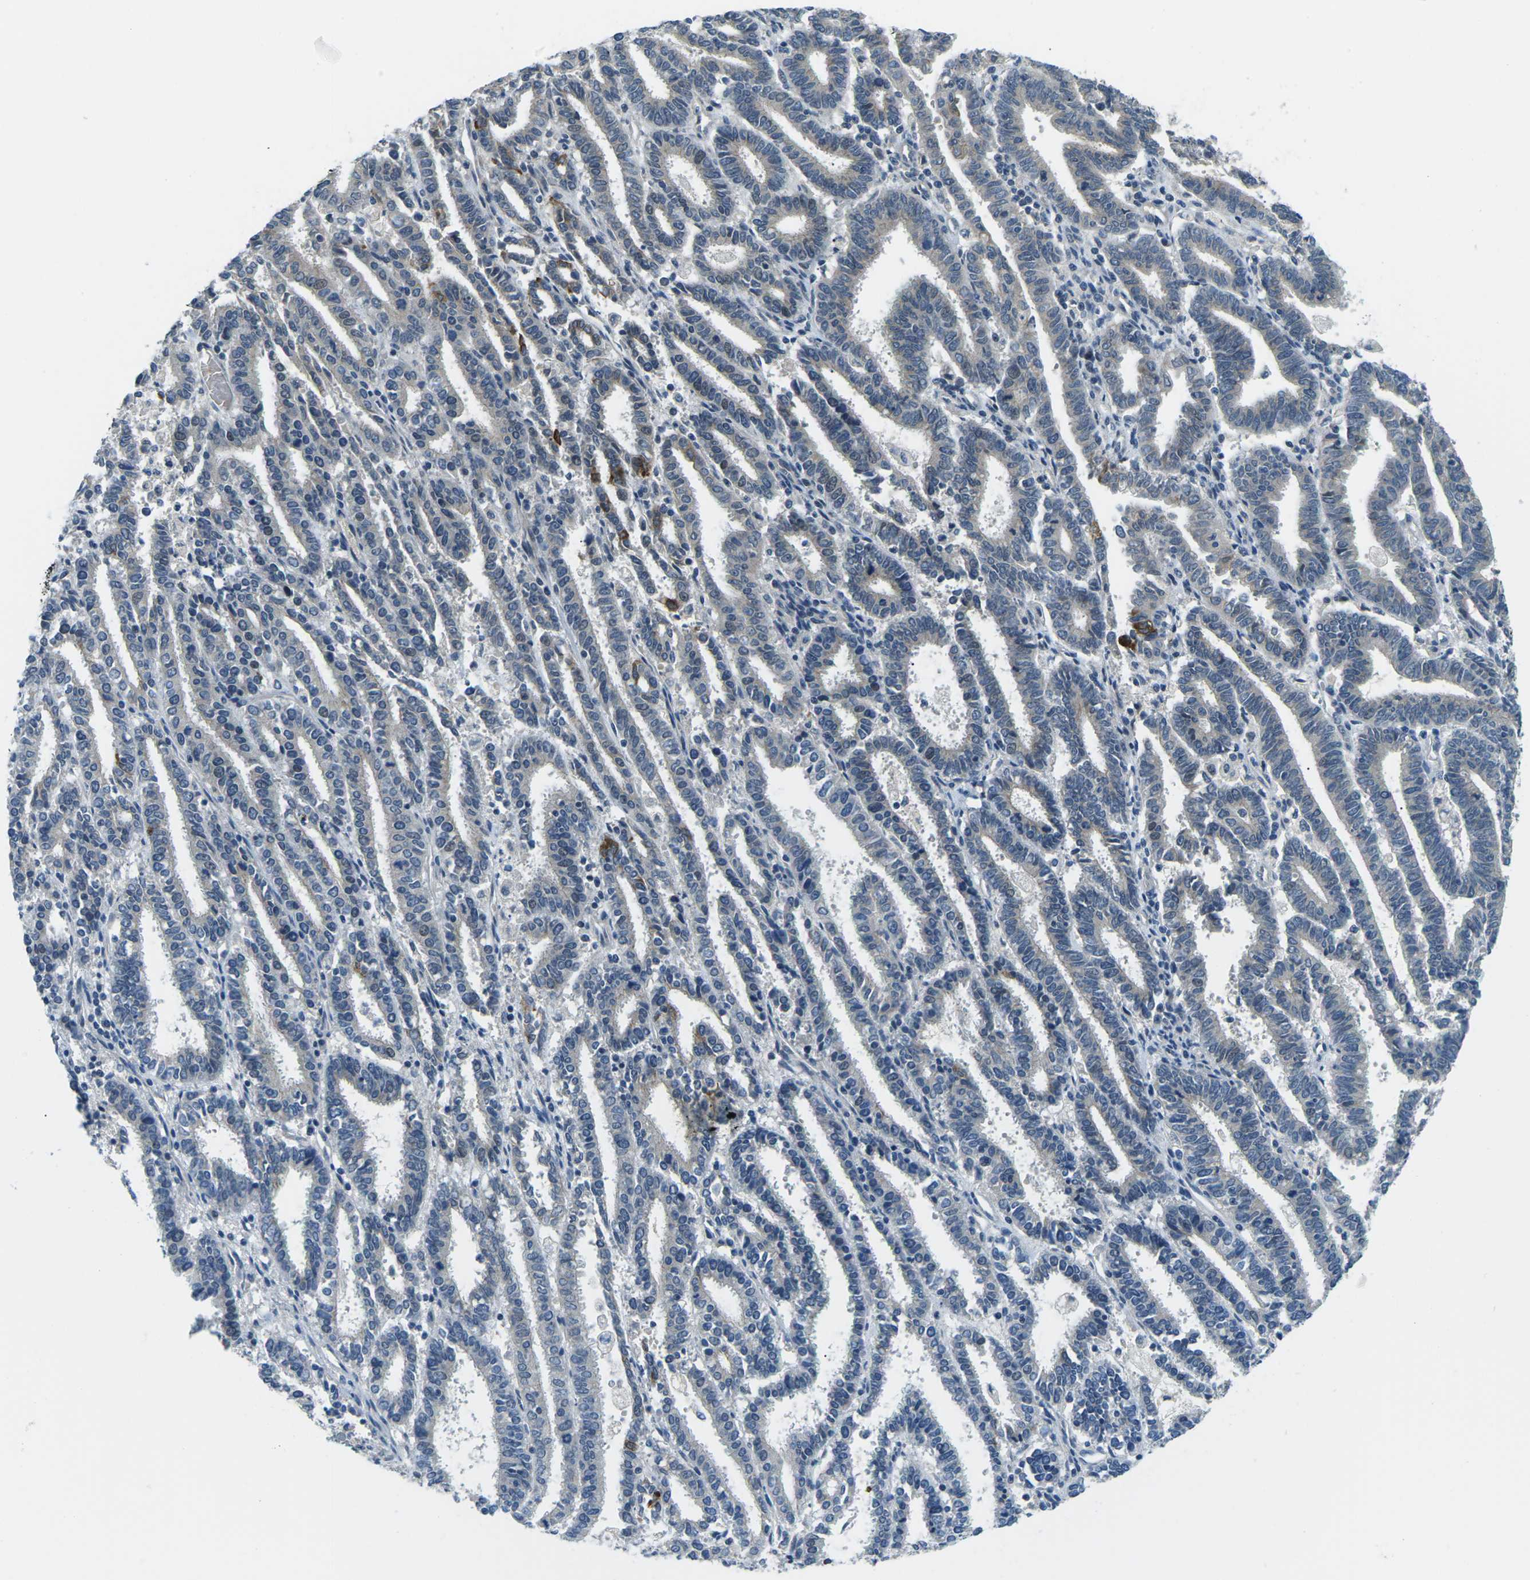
{"staining": {"intensity": "moderate", "quantity": "<25%", "location": "cytoplasmic/membranous"}, "tissue": "endometrial cancer", "cell_type": "Tumor cells", "image_type": "cancer", "snomed": [{"axis": "morphology", "description": "Adenocarcinoma, NOS"}, {"axis": "topography", "description": "Uterus"}], "caption": "Immunohistochemistry (IHC) (DAB) staining of endometrial cancer shows moderate cytoplasmic/membranous protein positivity in about <25% of tumor cells.", "gene": "CTNND1", "patient": {"sex": "female", "age": 83}}